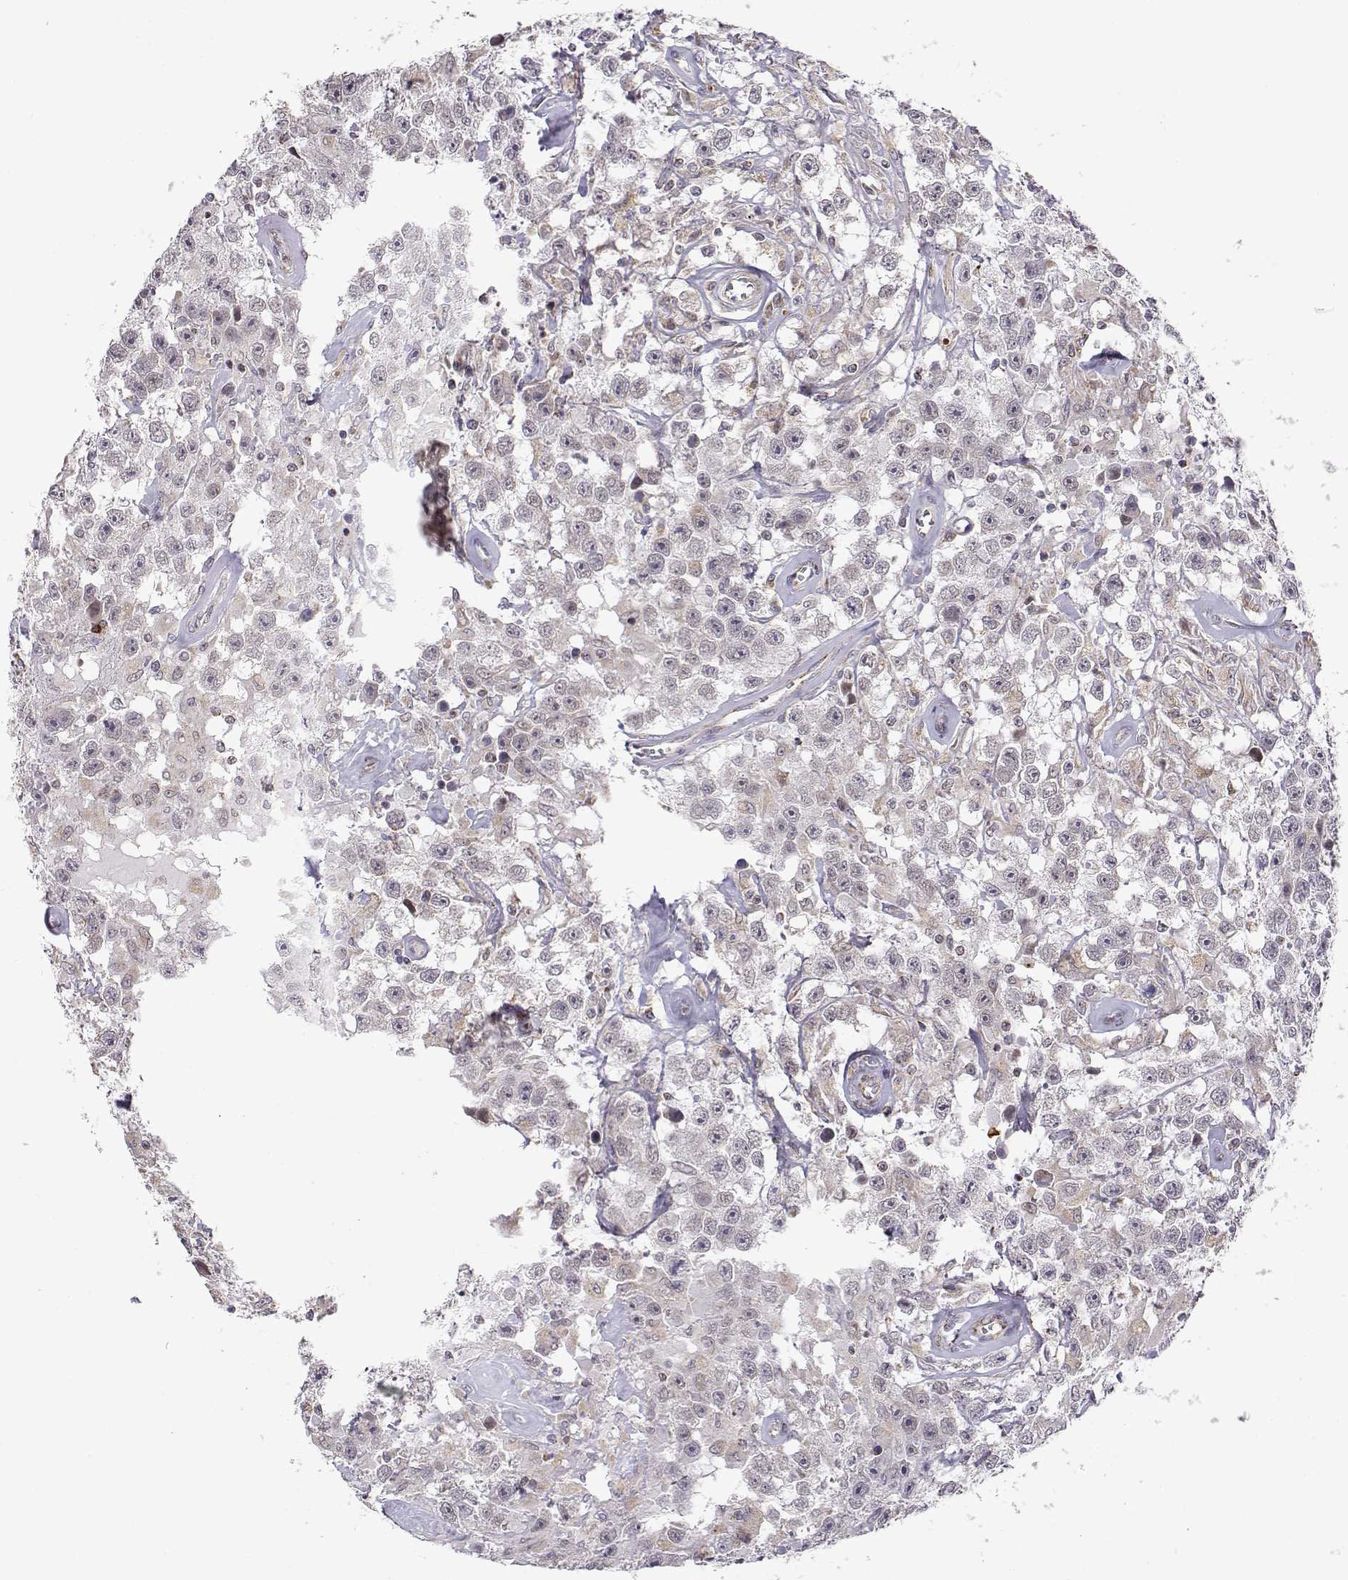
{"staining": {"intensity": "weak", "quantity": "25%-75%", "location": "cytoplasmic/membranous"}, "tissue": "testis cancer", "cell_type": "Tumor cells", "image_type": "cancer", "snomed": [{"axis": "morphology", "description": "Seminoma, NOS"}, {"axis": "topography", "description": "Testis"}], "caption": "A brown stain highlights weak cytoplasmic/membranous positivity of a protein in testis seminoma tumor cells.", "gene": "EXOG", "patient": {"sex": "male", "age": 43}}